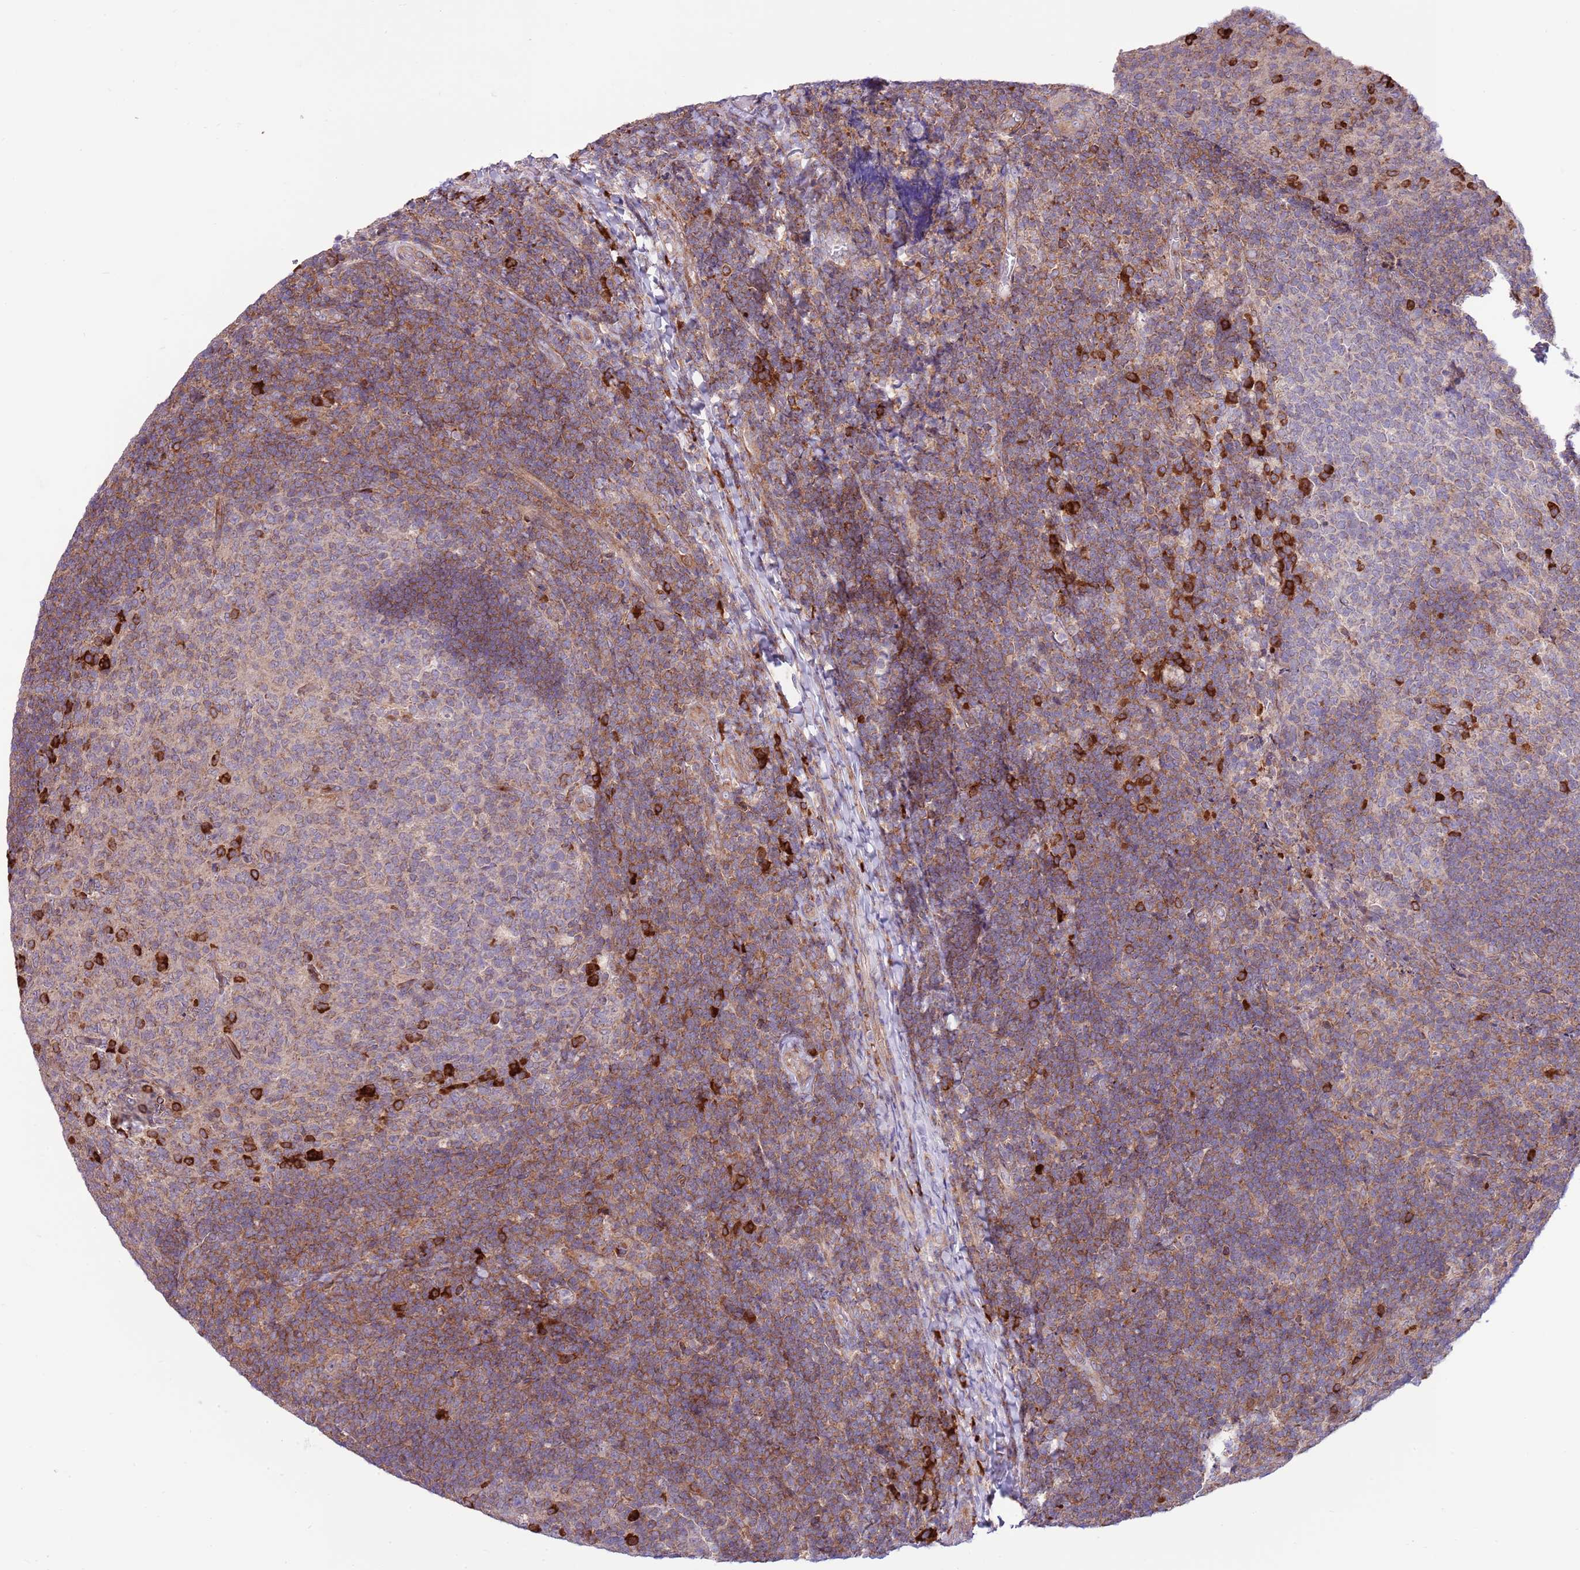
{"staining": {"intensity": "strong", "quantity": "<25%", "location": "cytoplasmic/membranous"}, "tissue": "tonsil", "cell_type": "Germinal center cells", "image_type": "normal", "snomed": [{"axis": "morphology", "description": "Normal tissue, NOS"}, {"axis": "topography", "description": "Tonsil"}], "caption": "This photomicrograph shows immunohistochemistry (IHC) staining of unremarkable human tonsil, with medium strong cytoplasmic/membranous positivity in approximately <25% of germinal center cells.", "gene": "DAND5", "patient": {"sex": "female", "age": 10}}